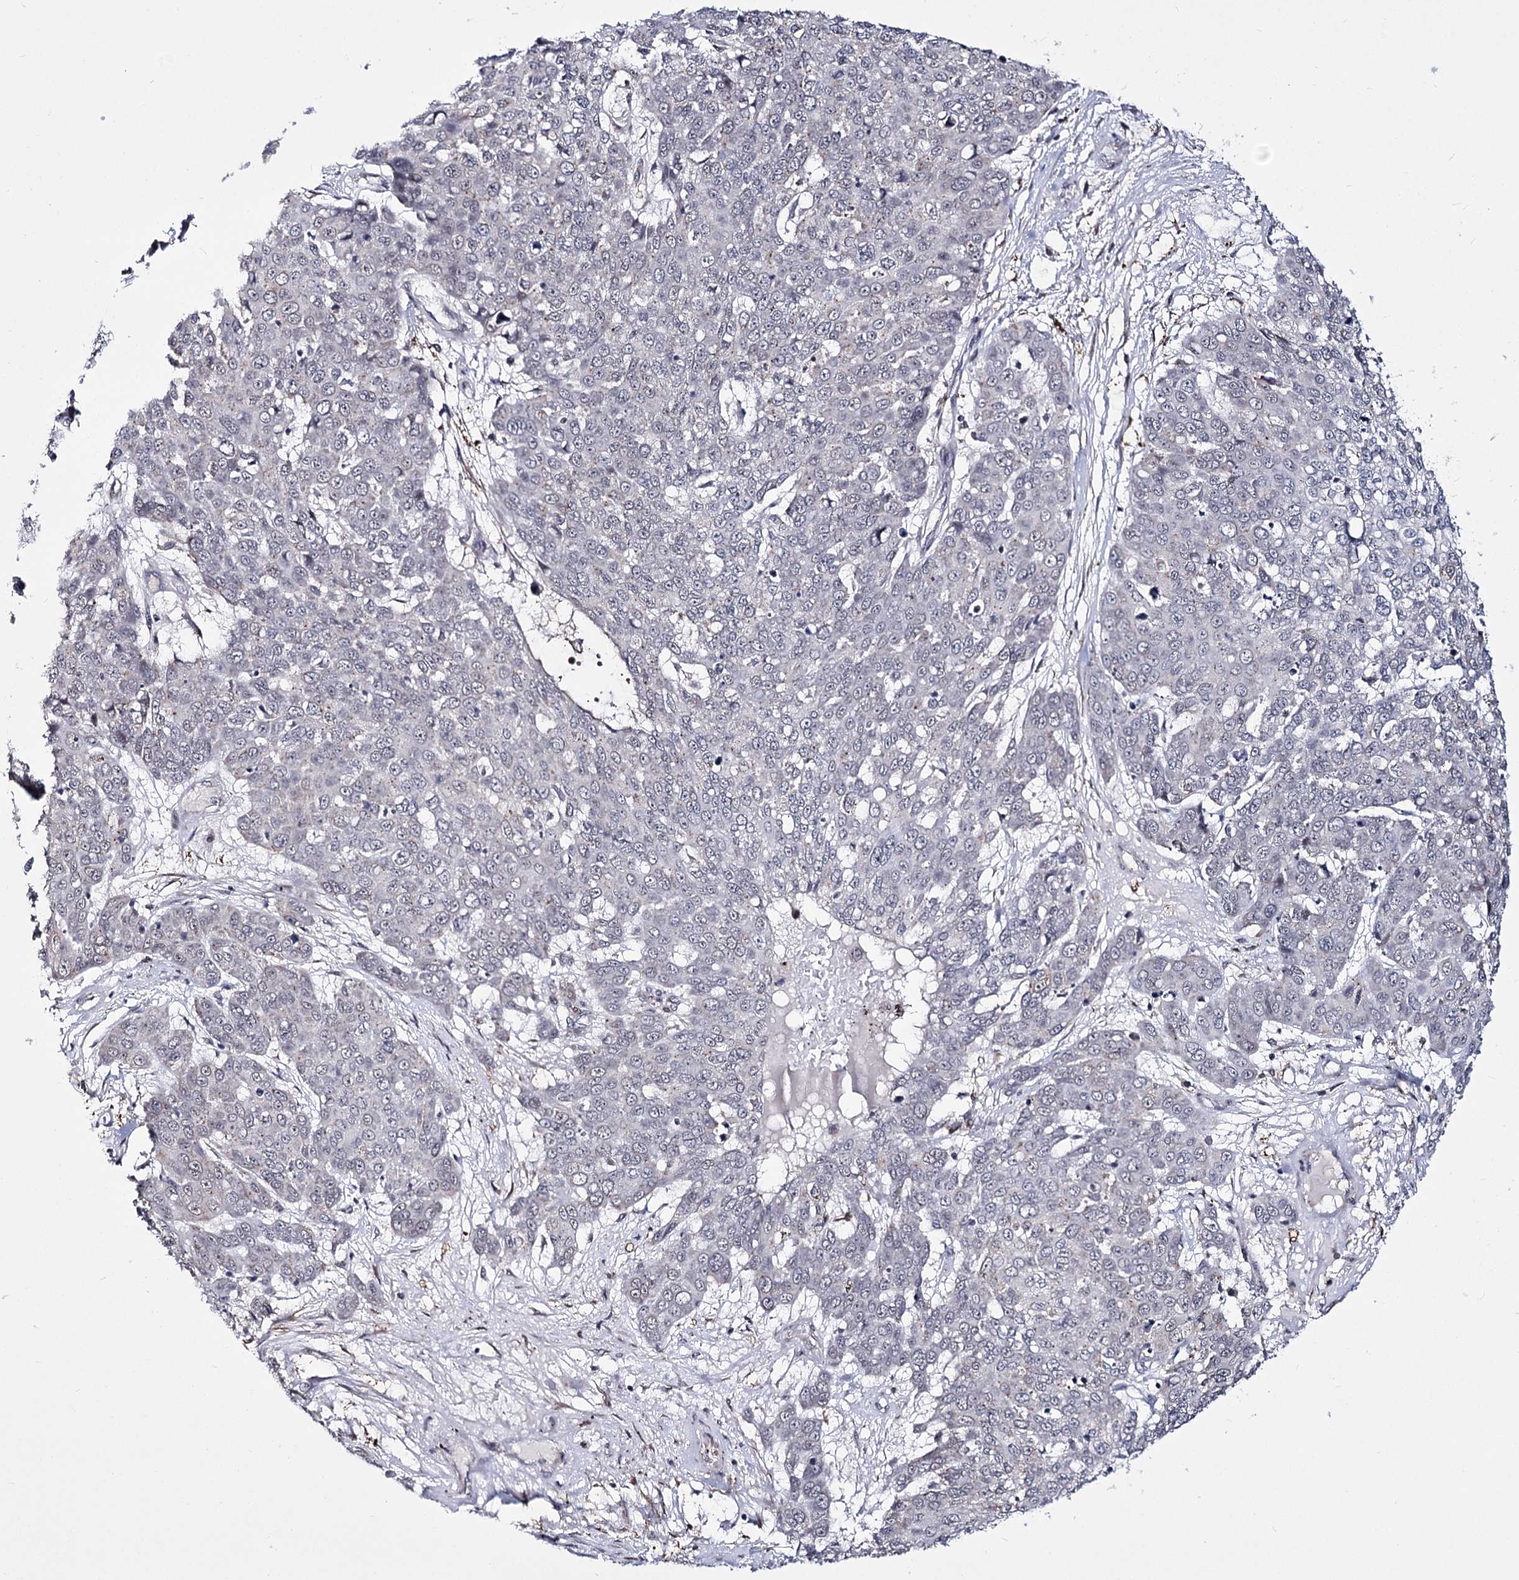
{"staining": {"intensity": "negative", "quantity": "none", "location": "none"}, "tissue": "skin cancer", "cell_type": "Tumor cells", "image_type": "cancer", "snomed": [{"axis": "morphology", "description": "Squamous cell carcinoma, NOS"}, {"axis": "topography", "description": "Skin"}], "caption": "Image shows no protein expression in tumor cells of skin cancer (squamous cell carcinoma) tissue. (DAB (3,3'-diaminobenzidine) immunohistochemistry (IHC) with hematoxylin counter stain).", "gene": "PPRC1", "patient": {"sex": "male", "age": 71}}